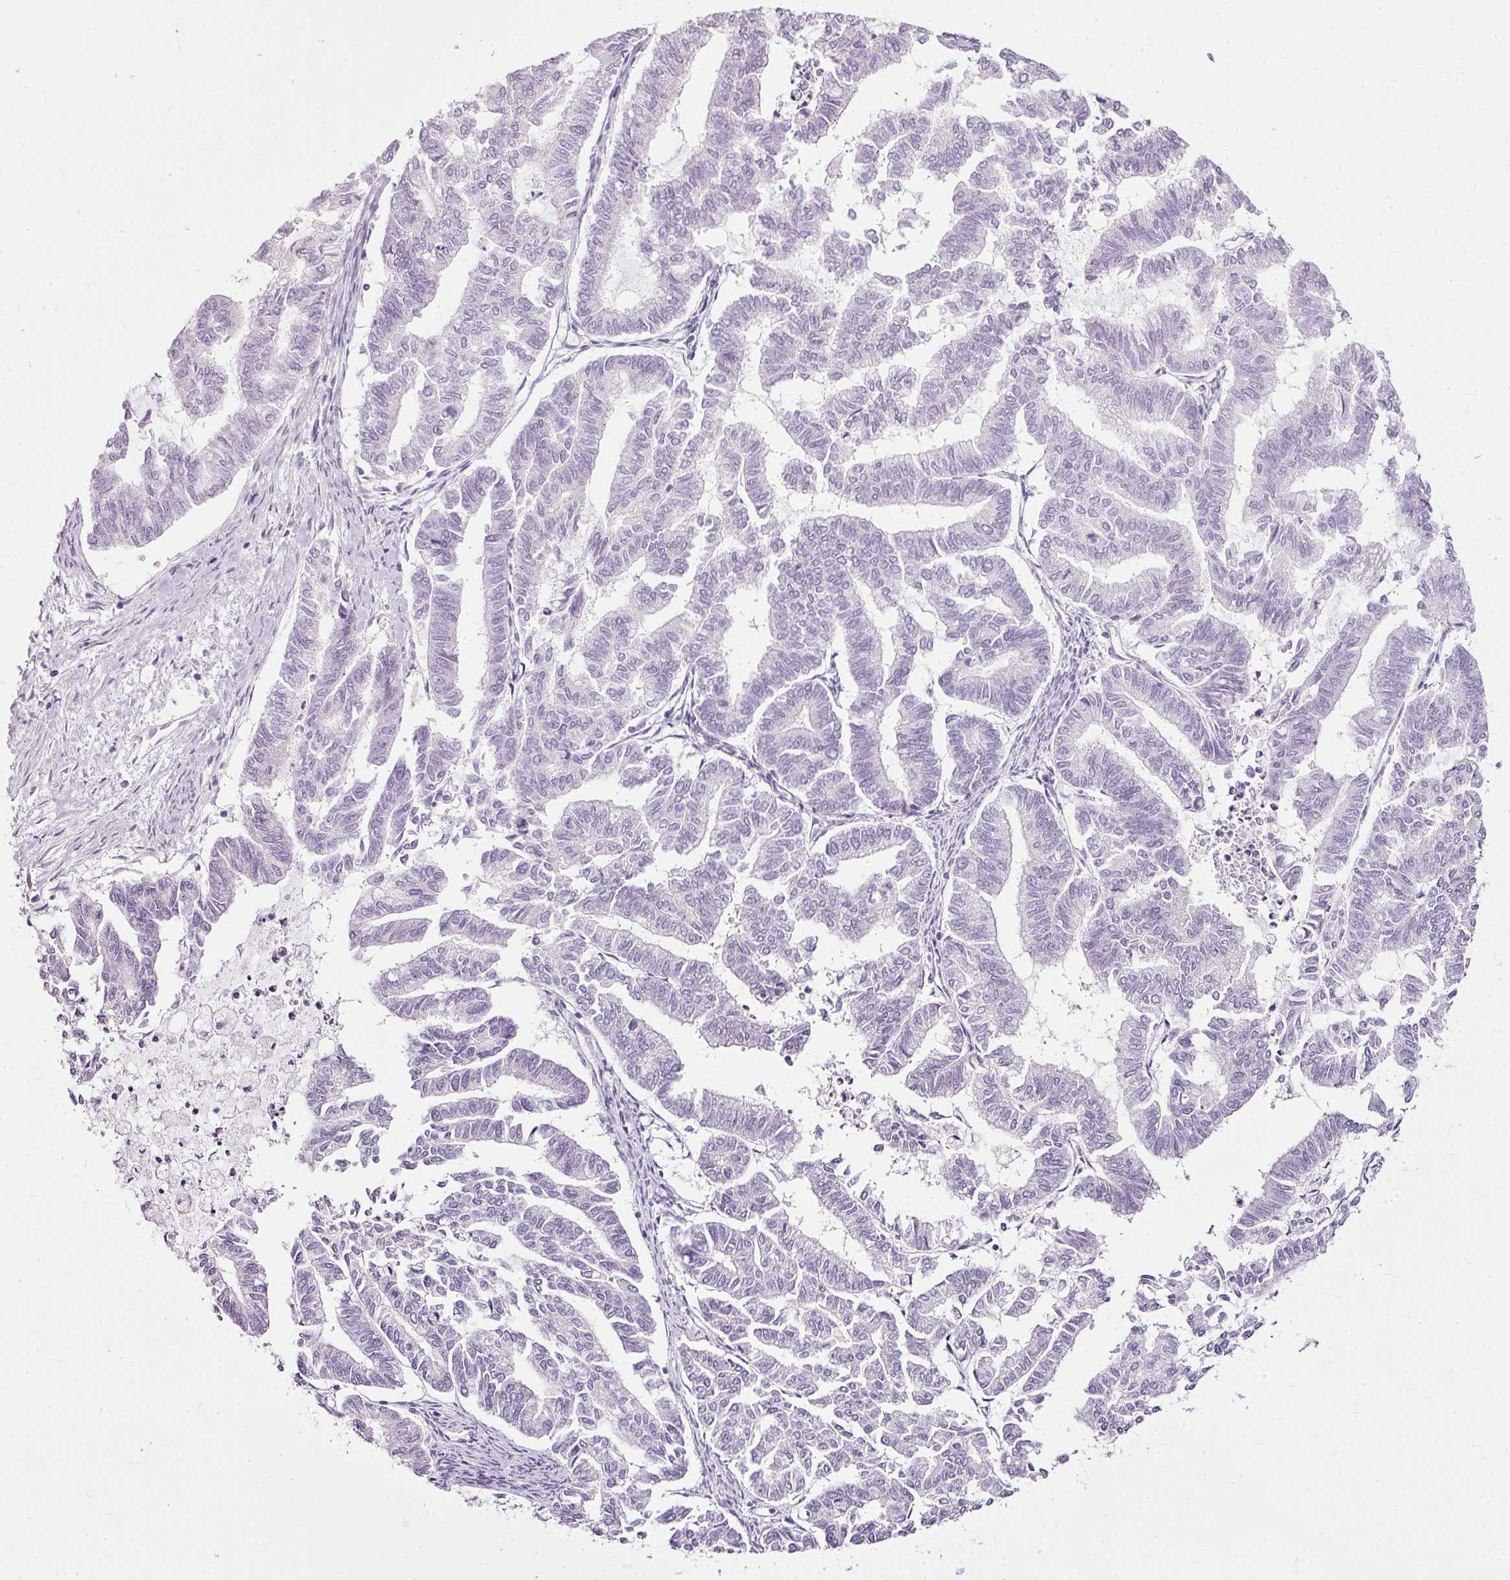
{"staining": {"intensity": "negative", "quantity": "none", "location": "none"}, "tissue": "endometrial cancer", "cell_type": "Tumor cells", "image_type": "cancer", "snomed": [{"axis": "morphology", "description": "Adenocarcinoma, NOS"}, {"axis": "topography", "description": "Endometrium"}], "caption": "Micrograph shows no protein positivity in tumor cells of endometrial adenocarcinoma tissue.", "gene": "PDE6B", "patient": {"sex": "female", "age": 79}}